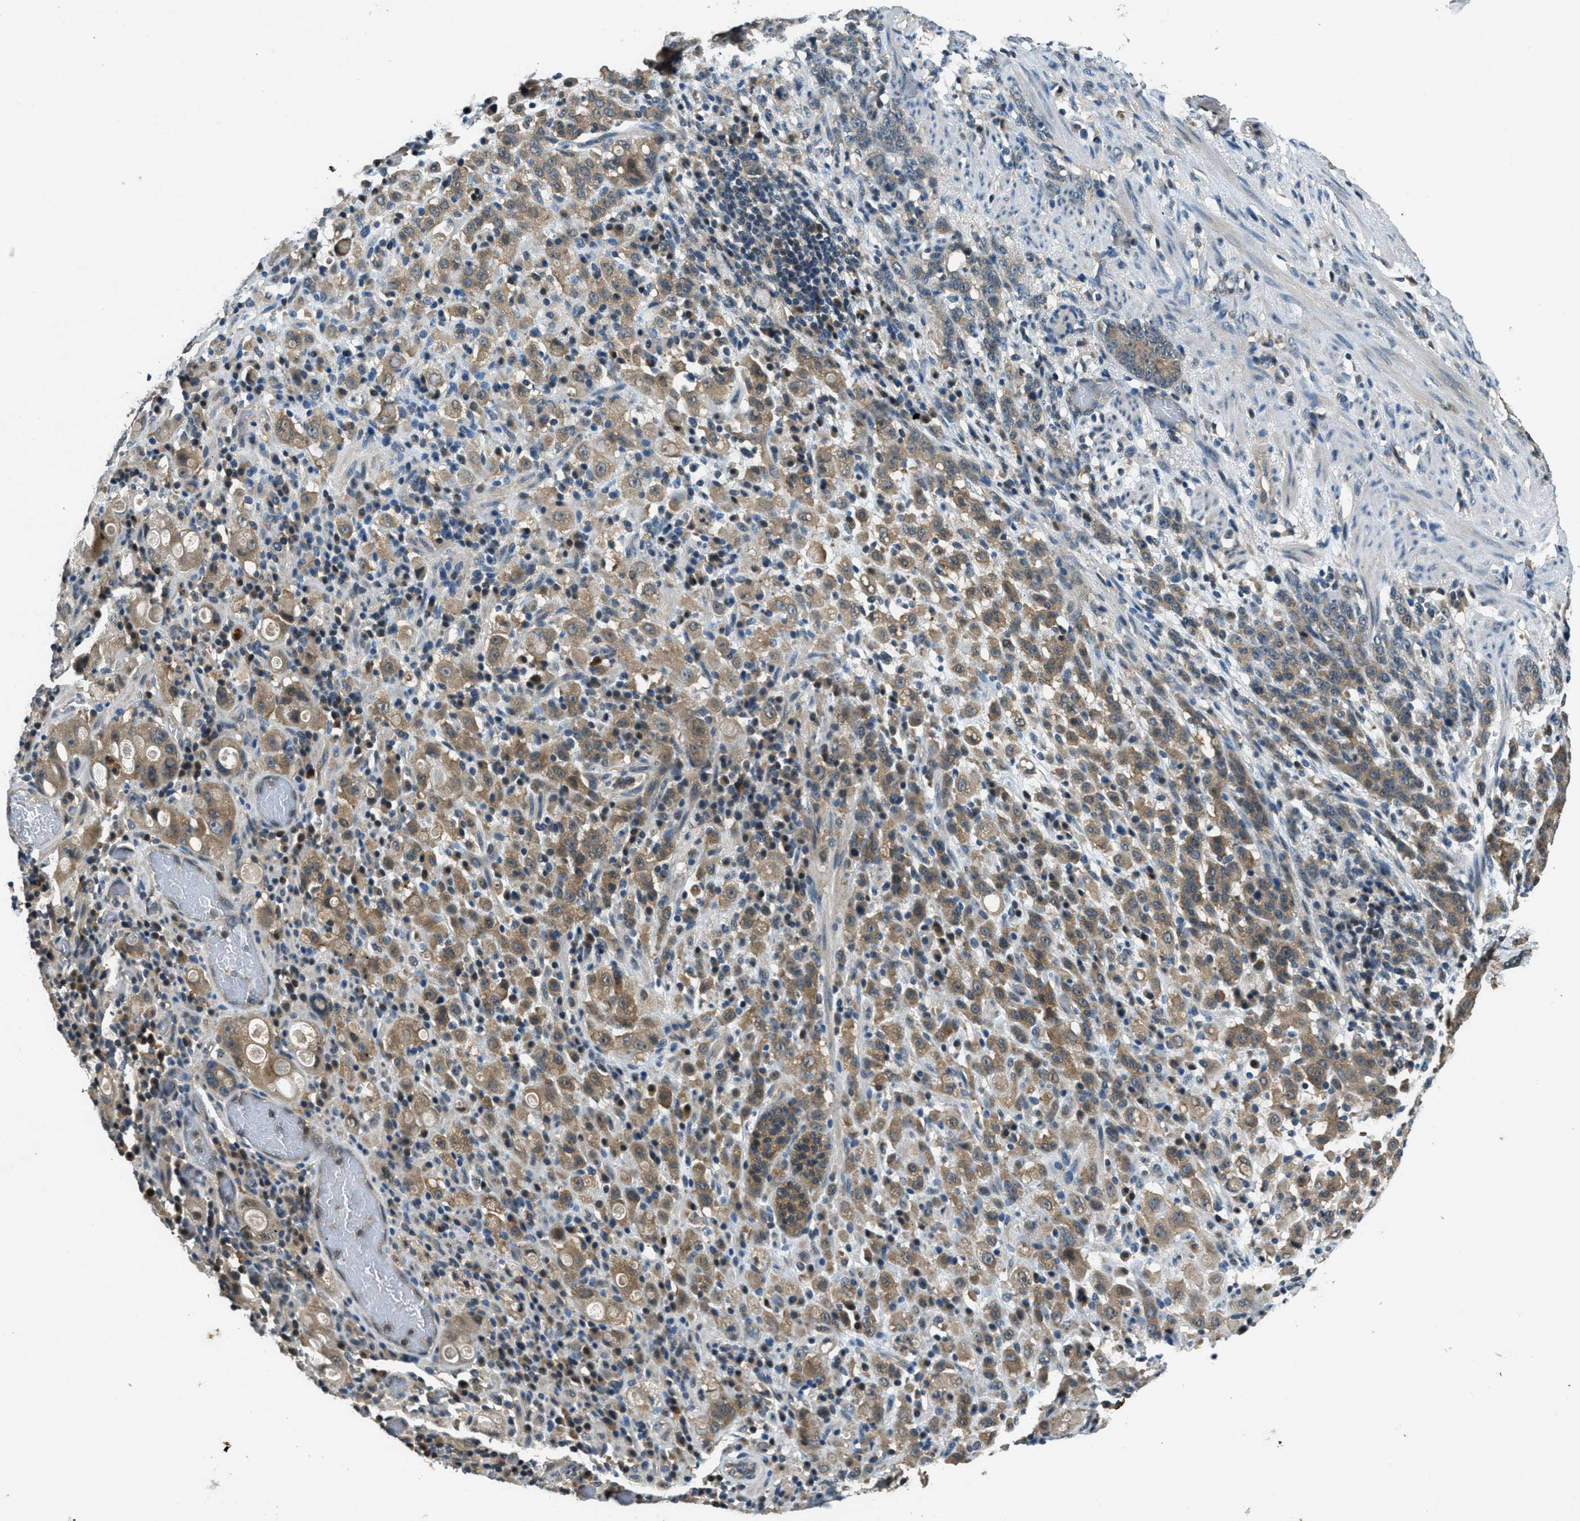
{"staining": {"intensity": "moderate", "quantity": ">75%", "location": "cytoplasmic/membranous"}, "tissue": "stomach cancer", "cell_type": "Tumor cells", "image_type": "cancer", "snomed": [{"axis": "morphology", "description": "Adenocarcinoma, NOS"}, {"axis": "topography", "description": "Stomach, lower"}], "caption": "There is medium levels of moderate cytoplasmic/membranous staining in tumor cells of stomach cancer (adenocarcinoma), as demonstrated by immunohistochemical staining (brown color).", "gene": "DUSP6", "patient": {"sex": "male", "age": 88}}